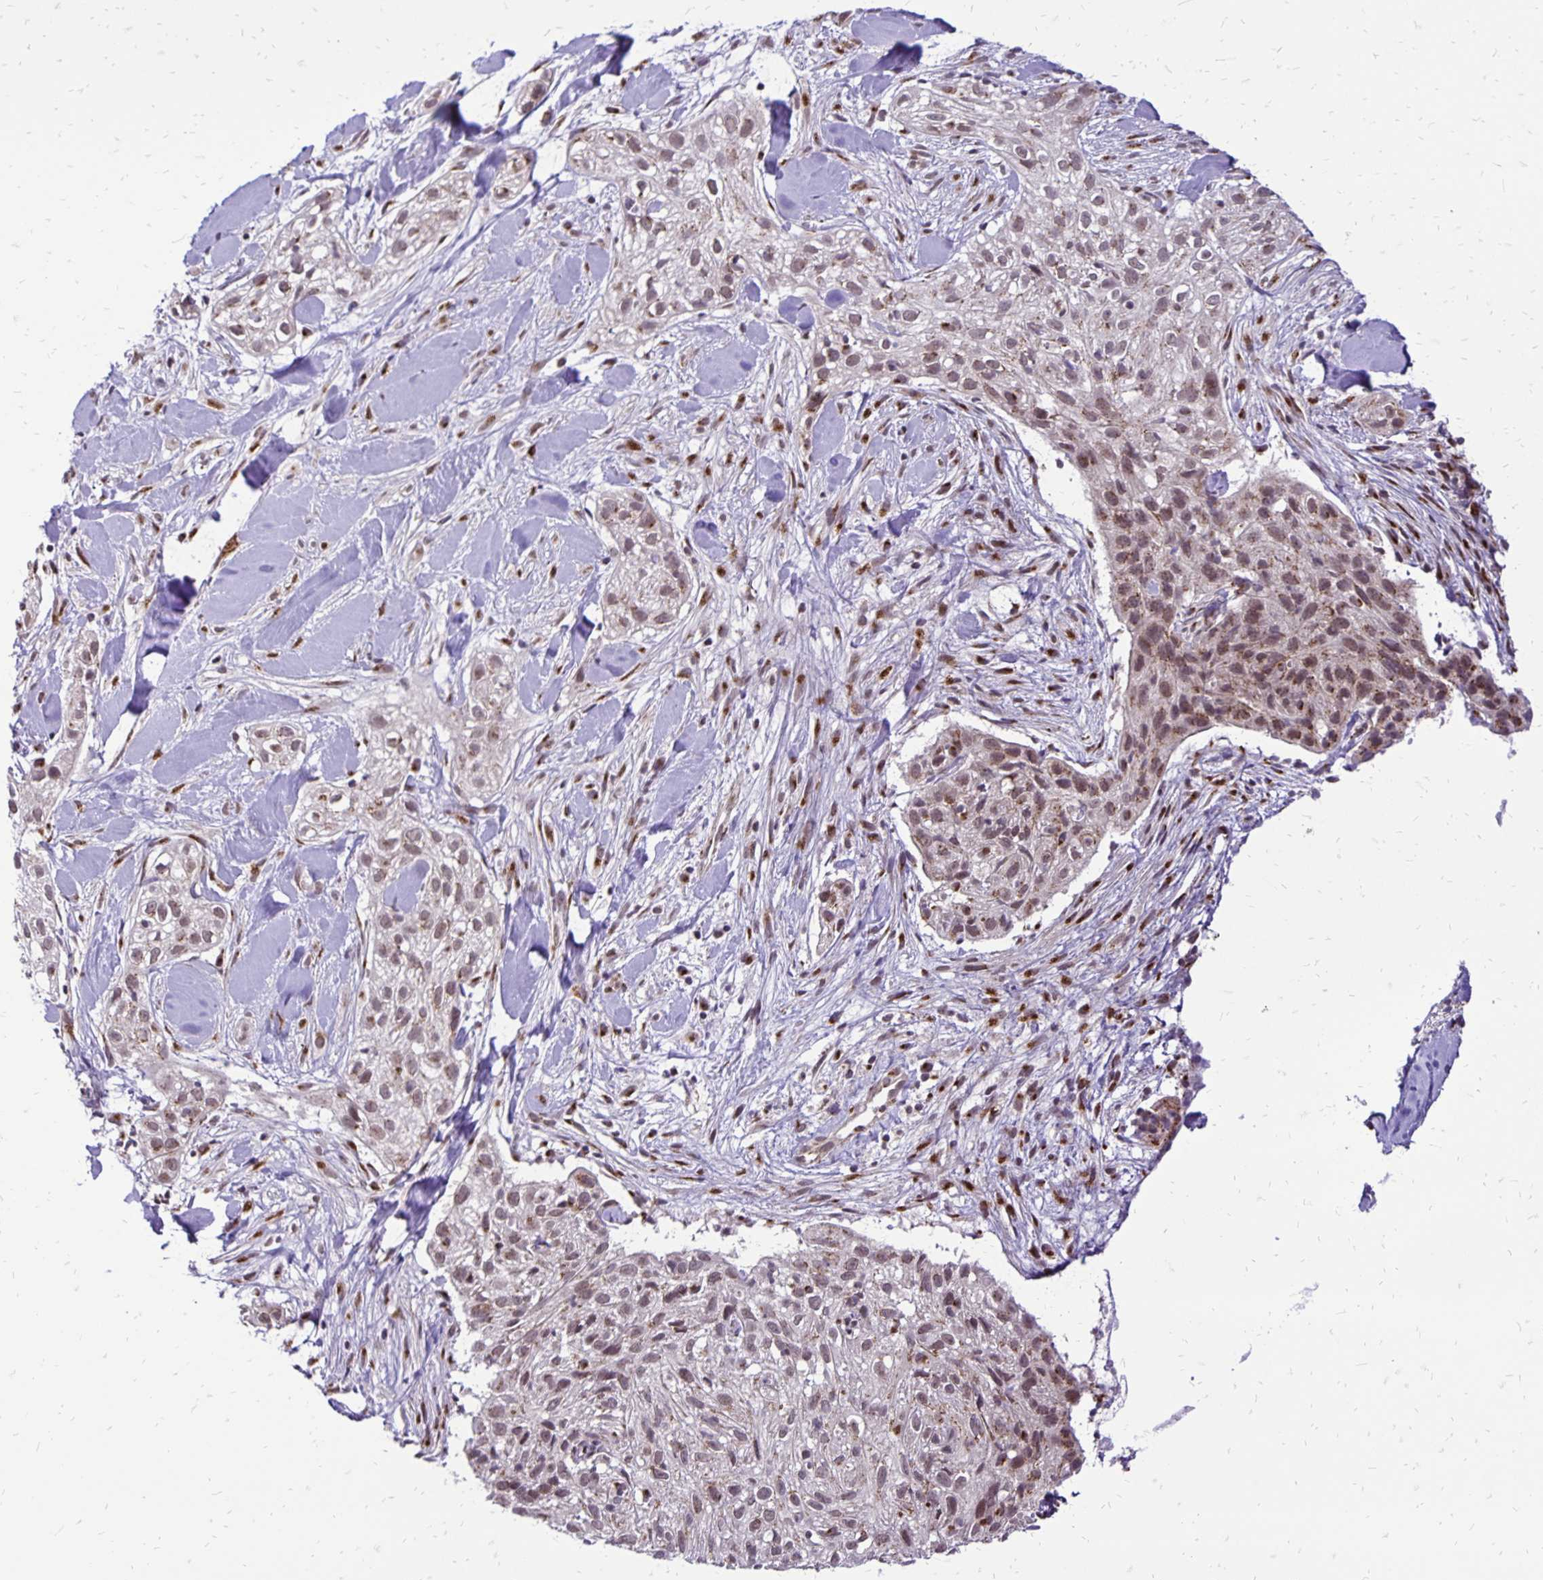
{"staining": {"intensity": "weak", "quantity": "25%-75%", "location": "cytoplasmic/membranous,nuclear"}, "tissue": "skin cancer", "cell_type": "Tumor cells", "image_type": "cancer", "snomed": [{"axis": "morphology", "description": "Squamous cell carcinoma, NOS"}, {"axis": "topography", "description": "Skin"}], "caption": "Skin cancer stained with immunohistochemistry displays weak cytoplasmic/membranous and nuclear expression in about 25%-75% of tumor cells.", "gene": "GOLGA5", "patient": {"sex": "male", "age": 82}}